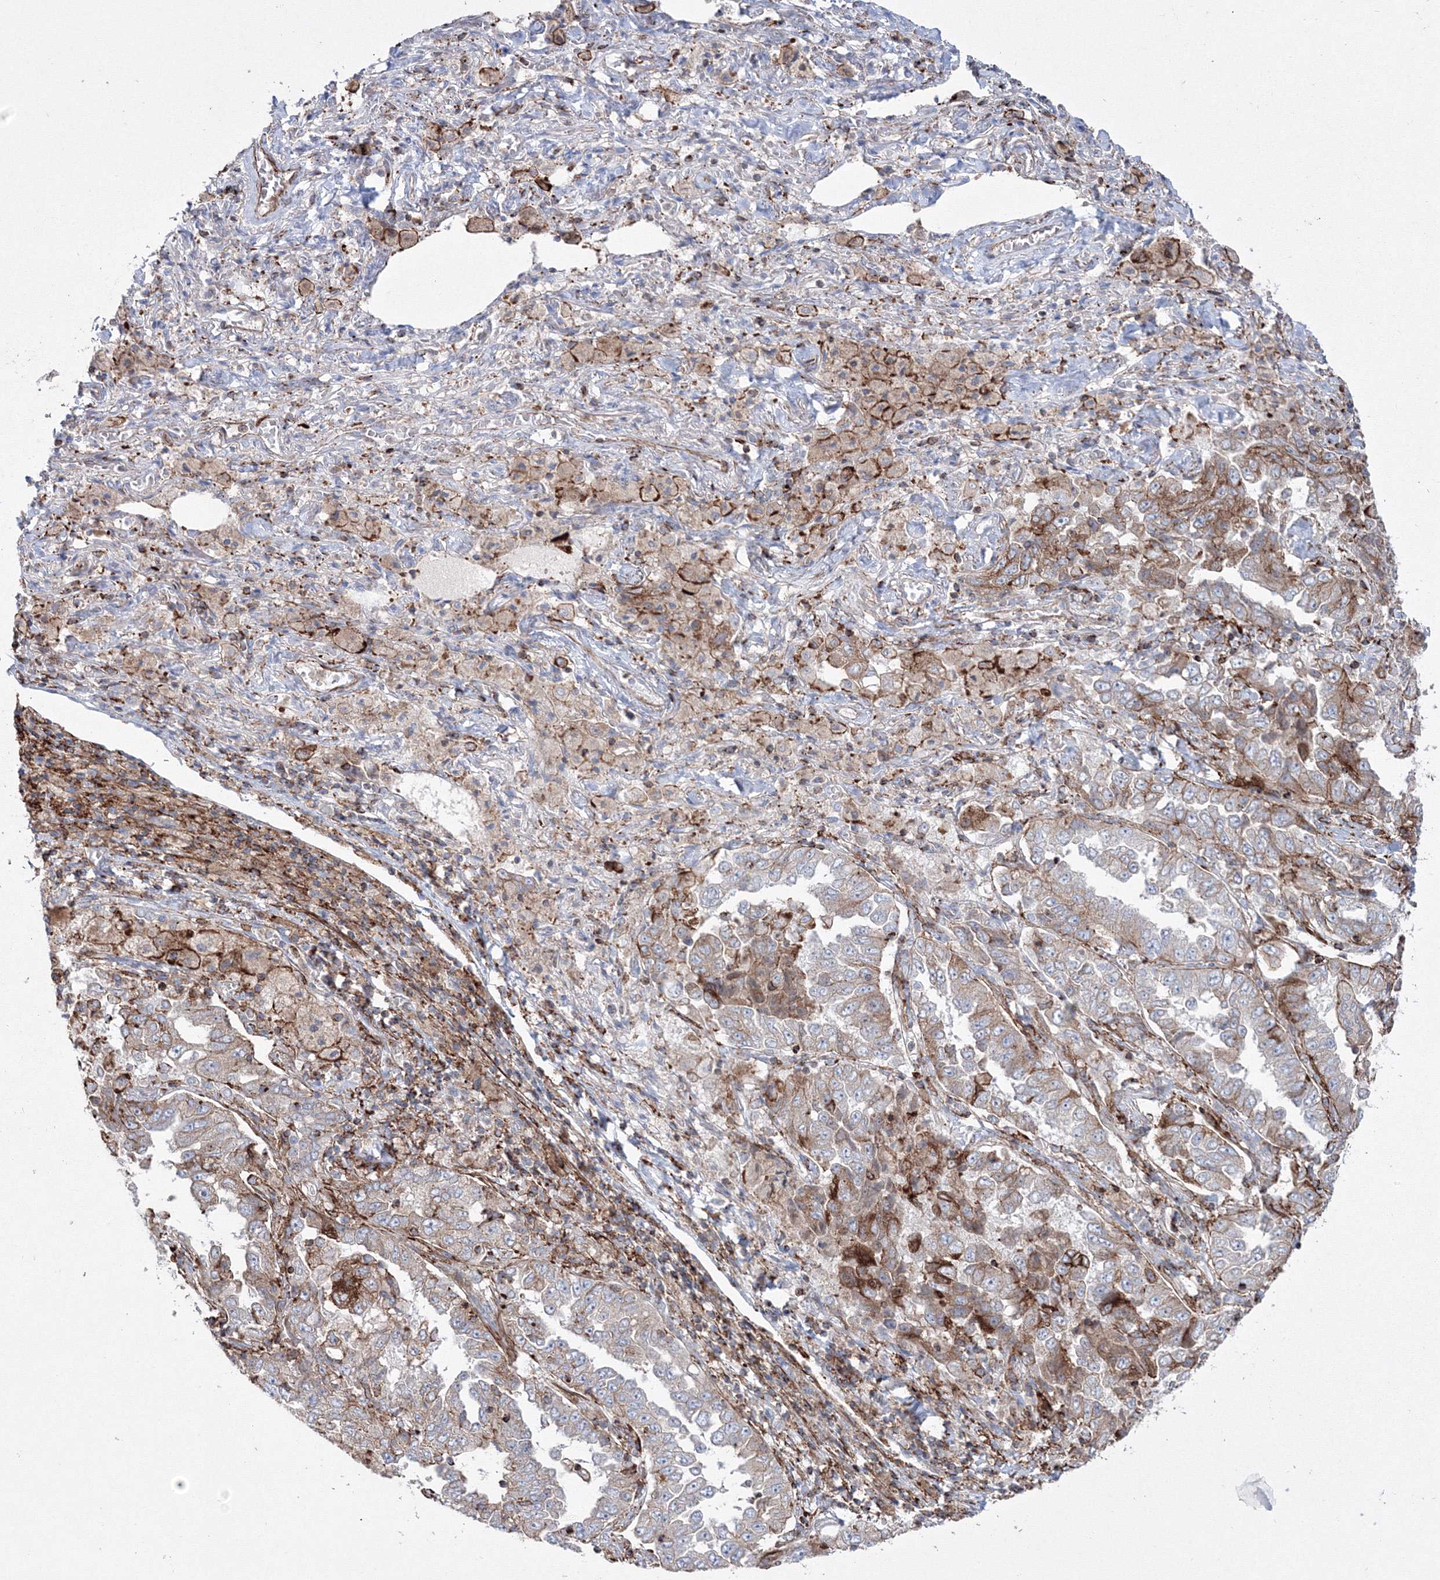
{"staining": {"intensity": "moderate", "quantity": "<25%", "location": "cytoplasmic/membranous"}, "tissue": "lung cancer", "cell_type": "Tumor cells", "image_type": "cancer", "snomed": [{"axis": "morphology", "description": "Adenocarcinoma, NOS"}, {"axis": "topography", "description": "Lung"}], "caption": "Lung cancer was stained to show a protein in brown. There is low levels of moderate cytoplasmic/membranous positivity in approximately <25% of tumor cells. (brown staining indicates protein expression, while blue staining denotes nuclei).", "gene": "GPR82", "patient": {"sex": "female", "age": 51}}